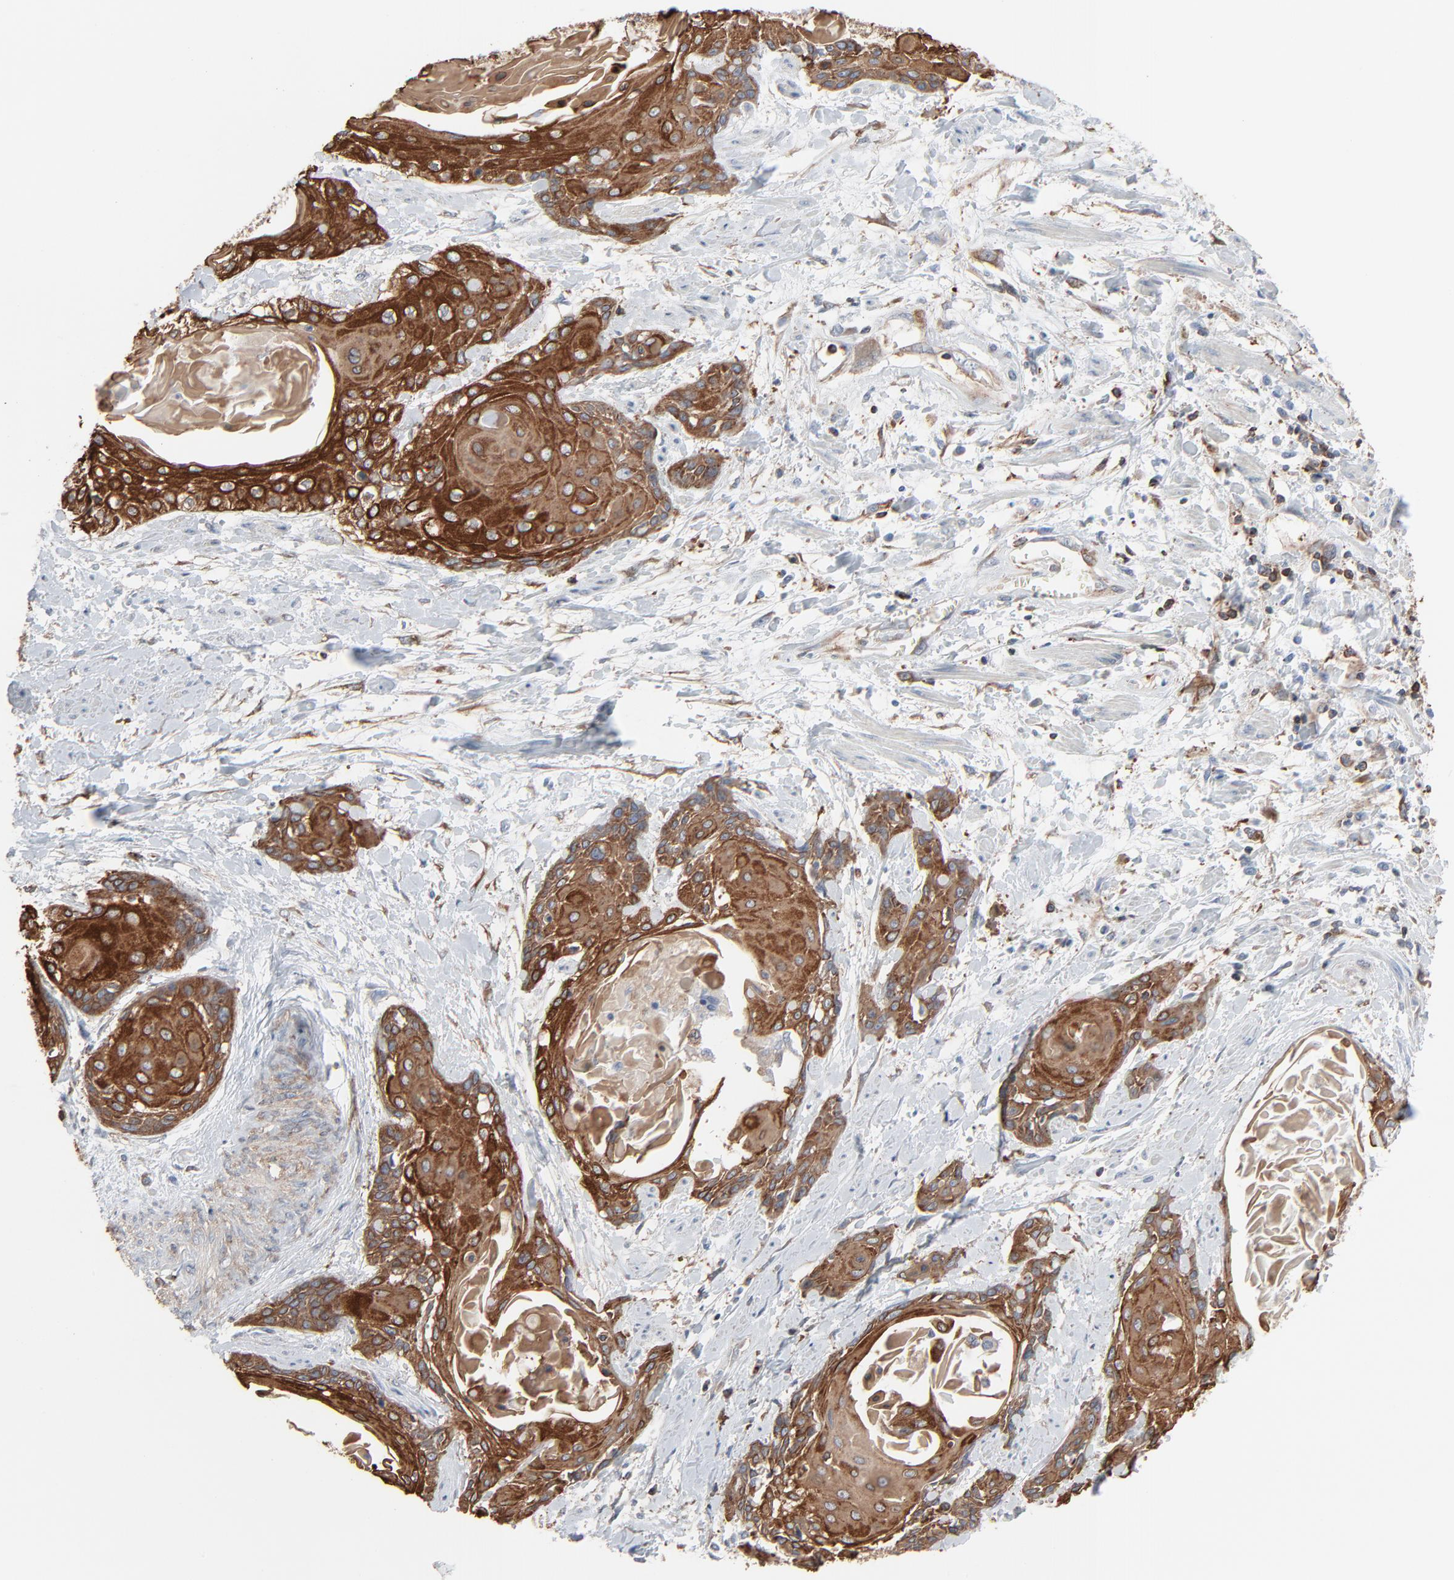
{"staining": {"intensity": "strong", "quantity": ">75%", "location": "cytoplasmic/membranous"}, "tissue": "cervical cancer", "cell_type": "Tumor cells", "image_type": "cancer", "snomed": [{"axis": "morphology", "description": "Squamous cell carcinoma, NOS"}, {"axis": "topography", "description": "Cervix"}], "caption": "Human cervical cancer stained with a brown dye displays strong cytoplasmic/membranous positive positivity in approximately >75% of tumor cells.", "gene": "OPTN", "patient": {"sex": "female", "age": 57}}